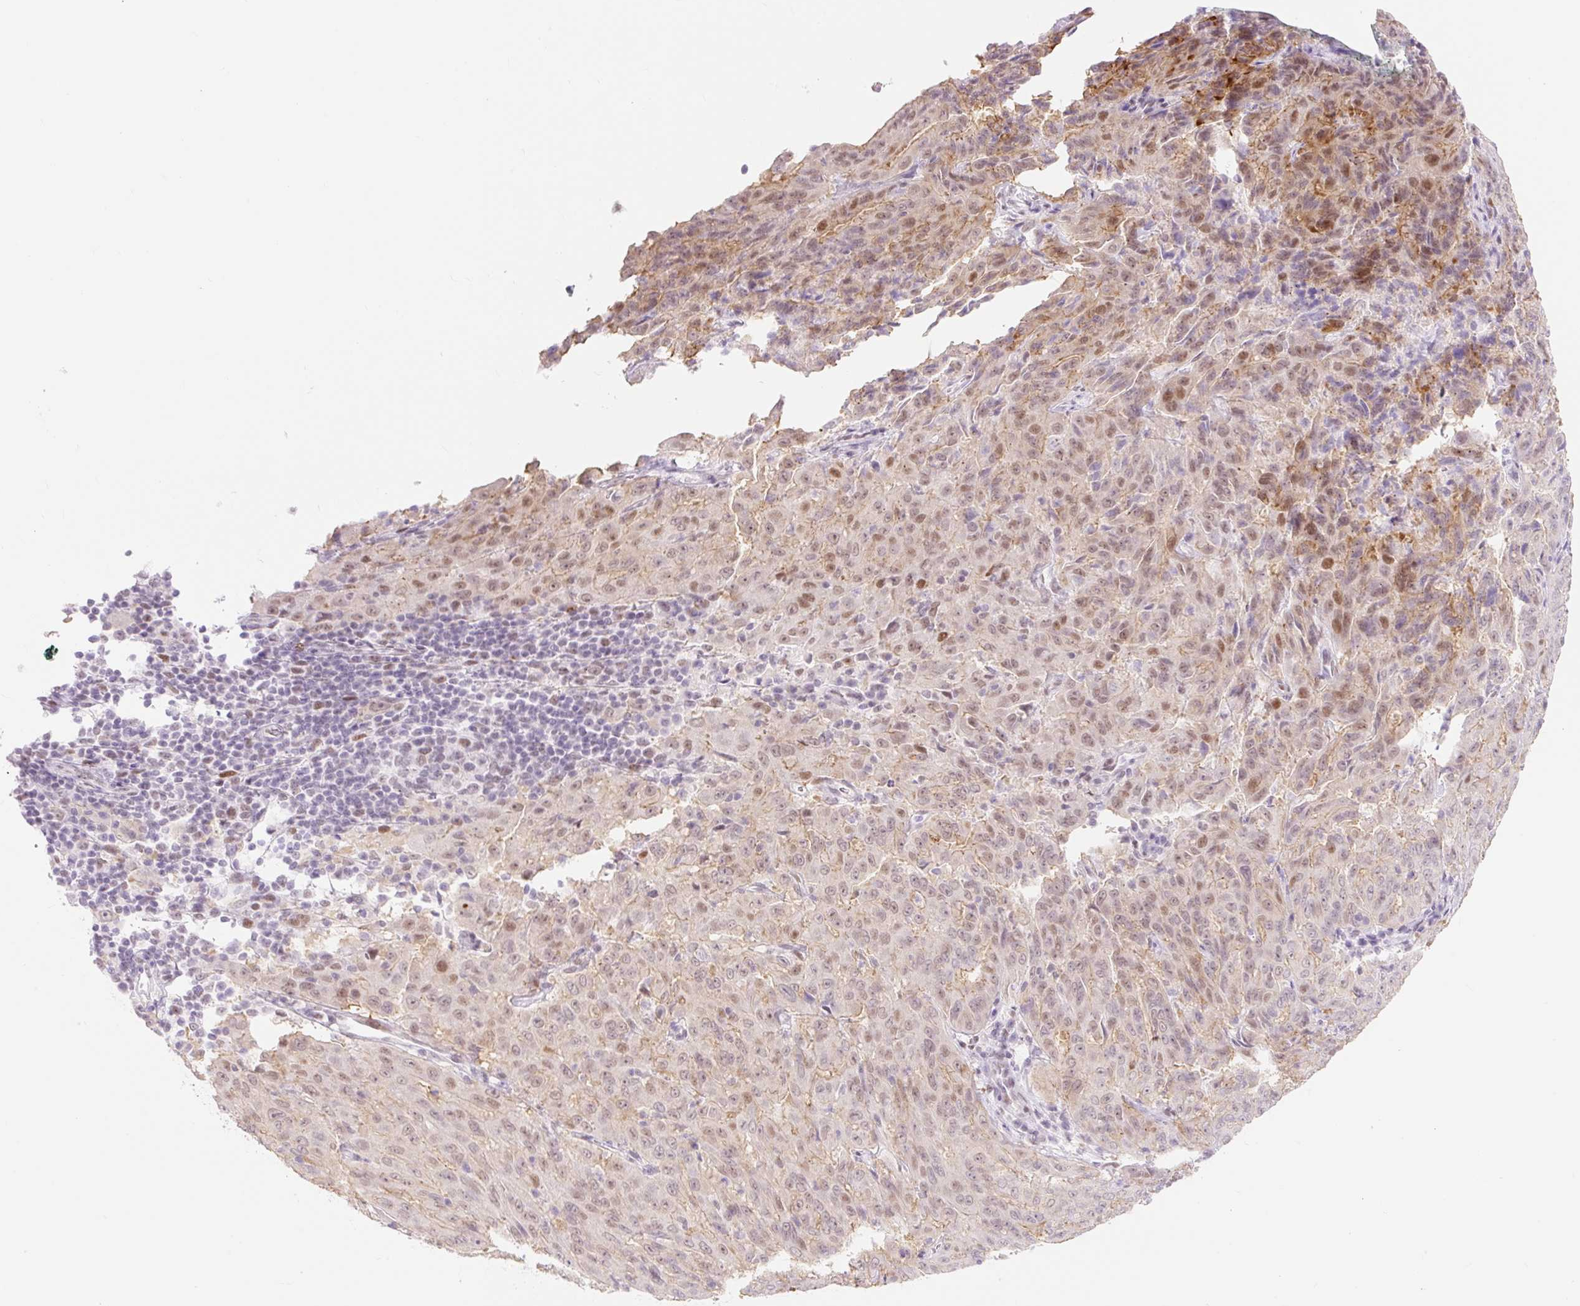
{"staining": {"intensity": "weak", "quantity": "25%-75%", "location": "nuclear"}, "tissue": "pancreatic cancer", "cell_type": "Tumor cells", "image_type": "cancer", "snomed": [{"axis": "morphology", "description": "Adenocarcinoma, NOS"}, {"axis": "topography", "description": "Pancreas"}], "caption": "Pancreatic cancer (adenocarcinoma) stained for a protein shows weak nuclear positivity in tumor cells.", "gene": "H2BW1", "patient": {"sex": "male", "age": 63}}